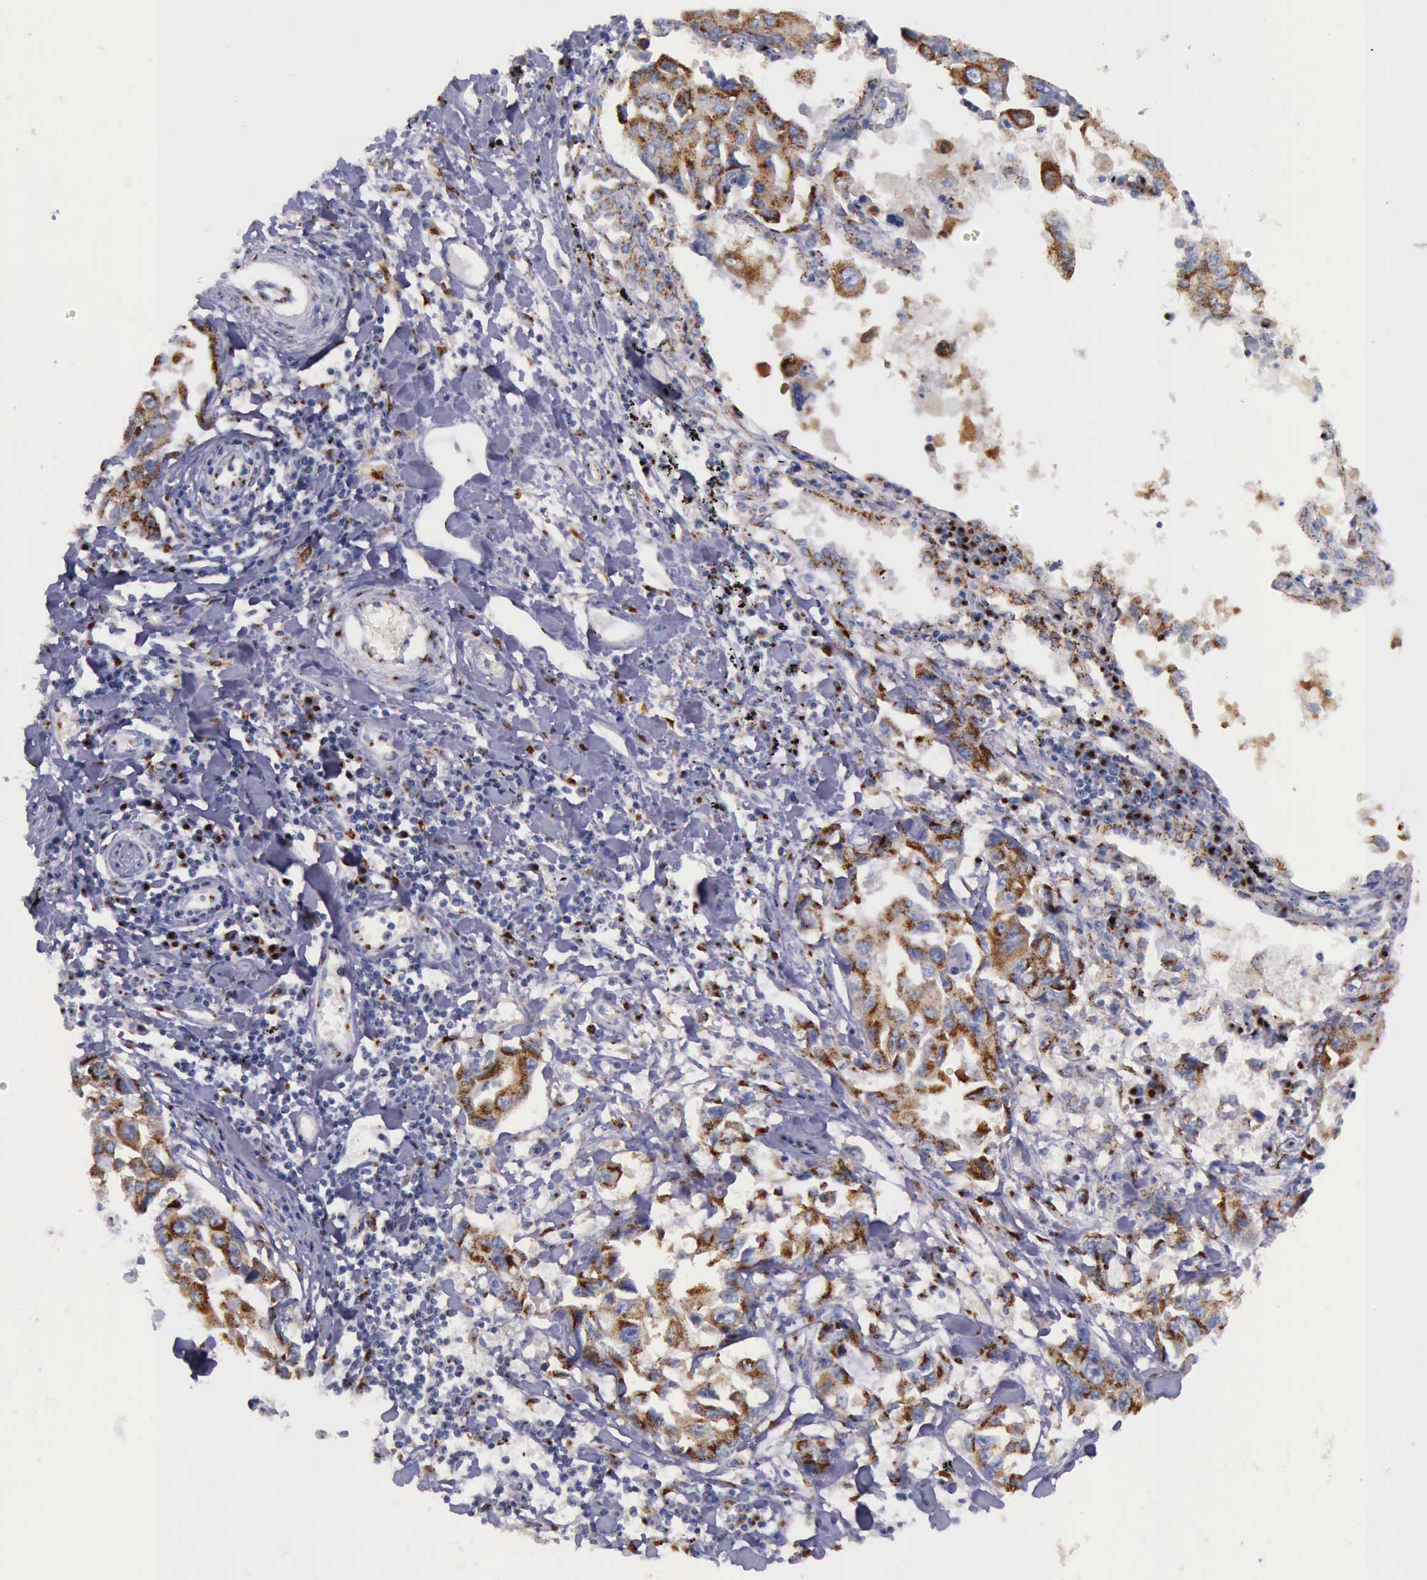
{"staining": {"intensity": "strong", "quantity": ">75%", "location": "cytoplasmic/membranous"}, "tissue": "lung cancer", "cell_type": "Tumor cells", "image_type": "cancer", "snomed": [{"axis": "morphology", "description": "Adenocarcinoma, NOS"}, {"axis": "topography", "description": "Lung"}], "caption": "Adenocarcinoma (lung) tissue demonstrates strong cytoplasmic/membranous positivity in approximately >75% of tumor cells, visualized by immunohistochemistry. (Stains: DAB in brown, nuclei in blue, Microscopy: brightfield microscopy at high magnification).", "gene": "GOLGA5", "patient": {"sex": "male", "age": 64}}